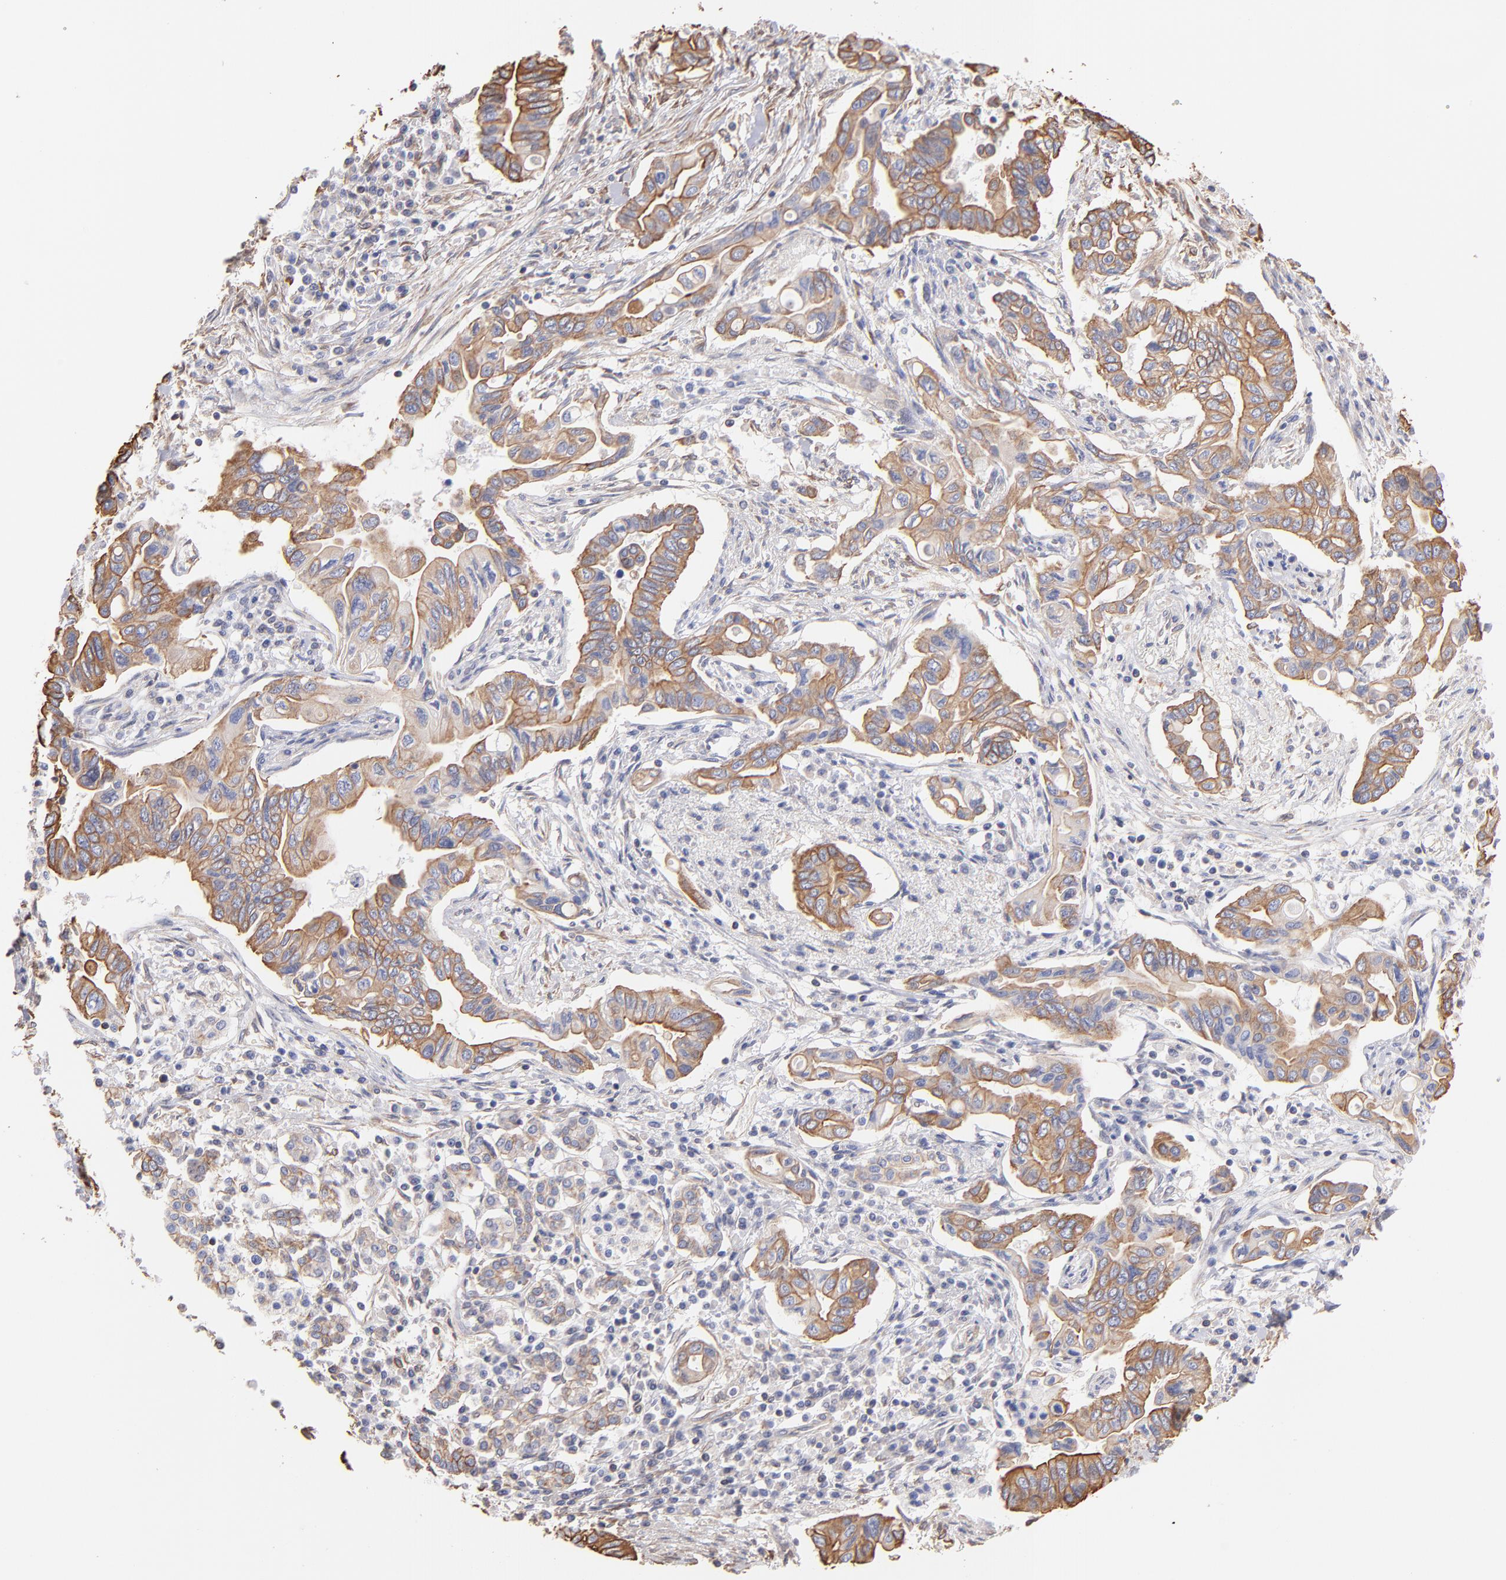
{"staining": {"intensity": "moderate", "quantity": ">75%", "location": "cytoplasmic/membranous"}, "tissue": "pancreatic cancer", "cell_type": "Tumor cells", "image_type": "cancer", "snomed": [{"axis": "morphology", "description": "Adenocarcinoma, NOS"}, {"axis": "topography", "description": "Pancreas"}], "caption": "Immunohistochemical staining of adenocarcinoma (pancreatic) shows medium levels of moderate cytoplasmic/membranous positivity in about >75% of tumor cells. (IHC, brightfield microscopy, high magnification).", "gene": "PLEC", "patient": {"sex": "female", "age": 57}}